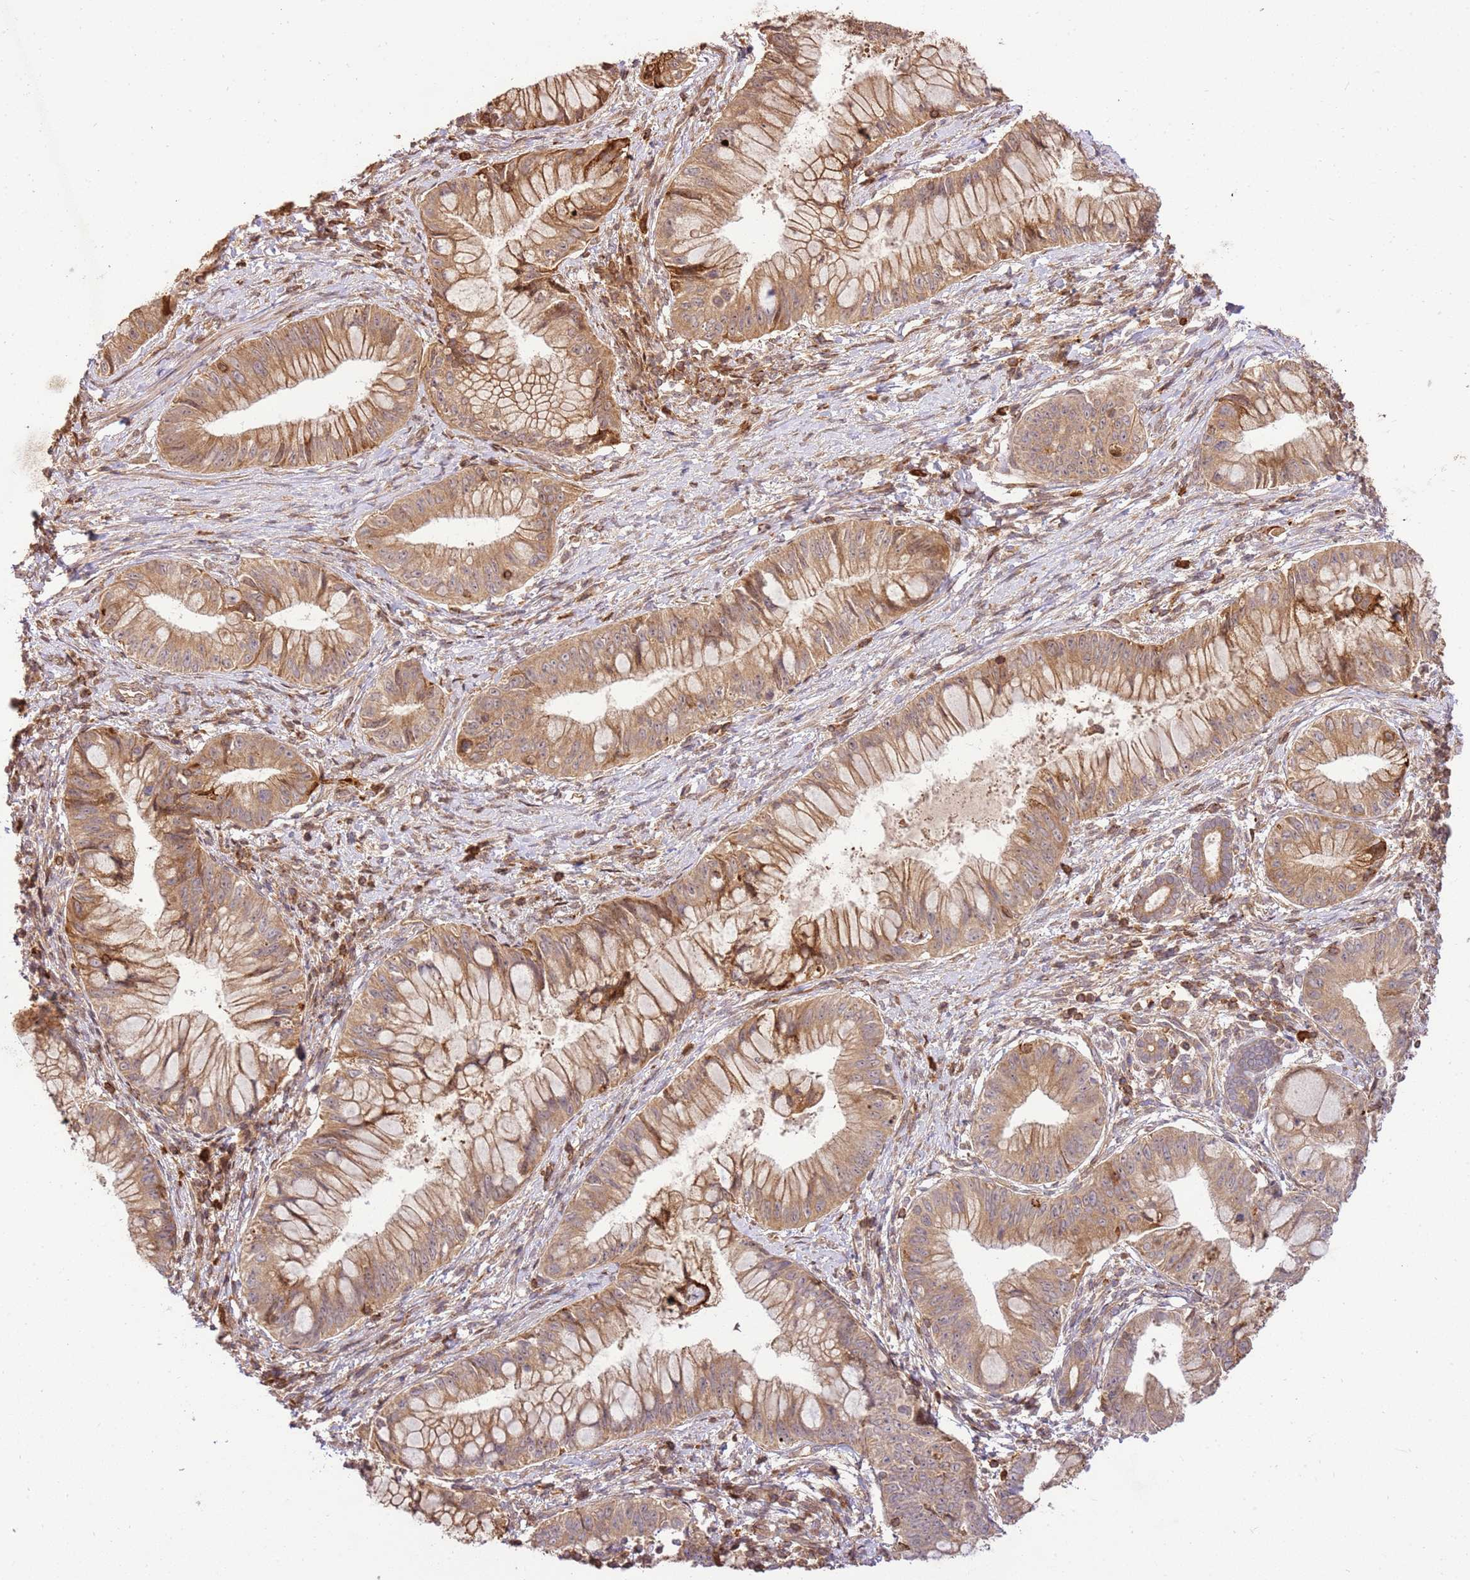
{"staining": {"intensity": "moderate", "quantity": ">75%", "location": "cytoplasmic/membranous"}, "tissue": "pancreatic cancer", "cell_type": "Tumor cells", "image_type": "cancer", "snomed": [{"axis": "morphology", "description": "Adenocarcinoma, NOS"}, {"axis": "topography", "description": "Pancreas"}], "caption": "Immunohistochemical staining of adenocarcinoma (pancreatic) exhibits moderate cytoplasmic/membranous protein positivity in about >75% of tumor cells.", "gene": "KATNAL2", "patient": {"sex": "male", "age": 48}}